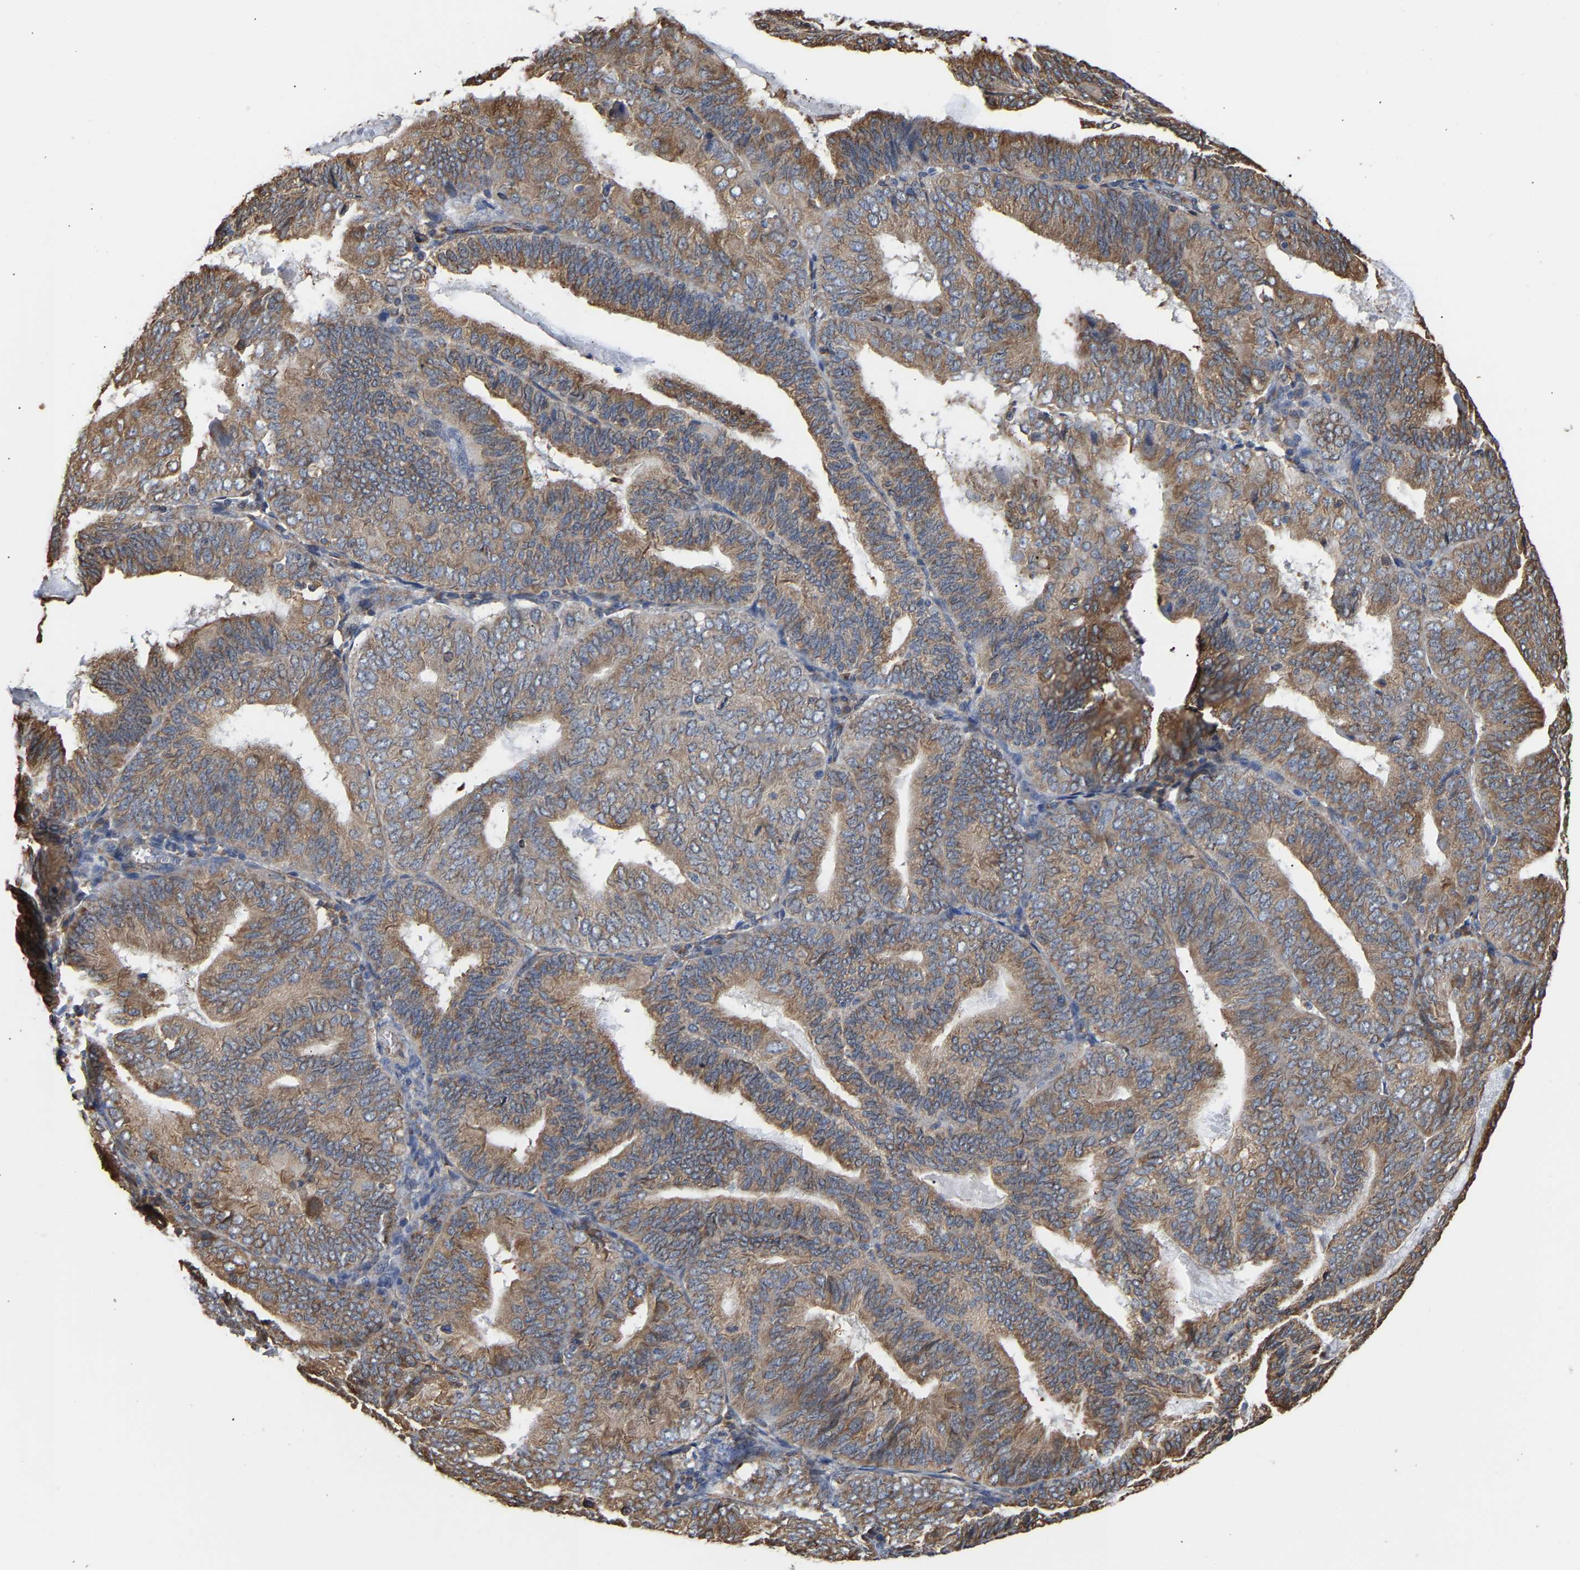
{"staining": {"intensity": "moderate", "quantity": ">75%", "location": "cytoplasmic/membranous"}, "tissue": "endometrial cancer", "cell_type": "Tumor cells", "image_type": "cancer", "snomed": [{"axis": "morphology", "description": "Adenocarcinoma, NOS"}, {"axis": "topography", "description": "Endometrium"}], "caption": "Endometrial cancer was stained to show a protein in brown. There is medium levels of moderate cytoplasmic/membranous positivity in about >75% of tumor cells.", "gene": "ARAP1", "patient": {"sex": "female", "age": 81}}